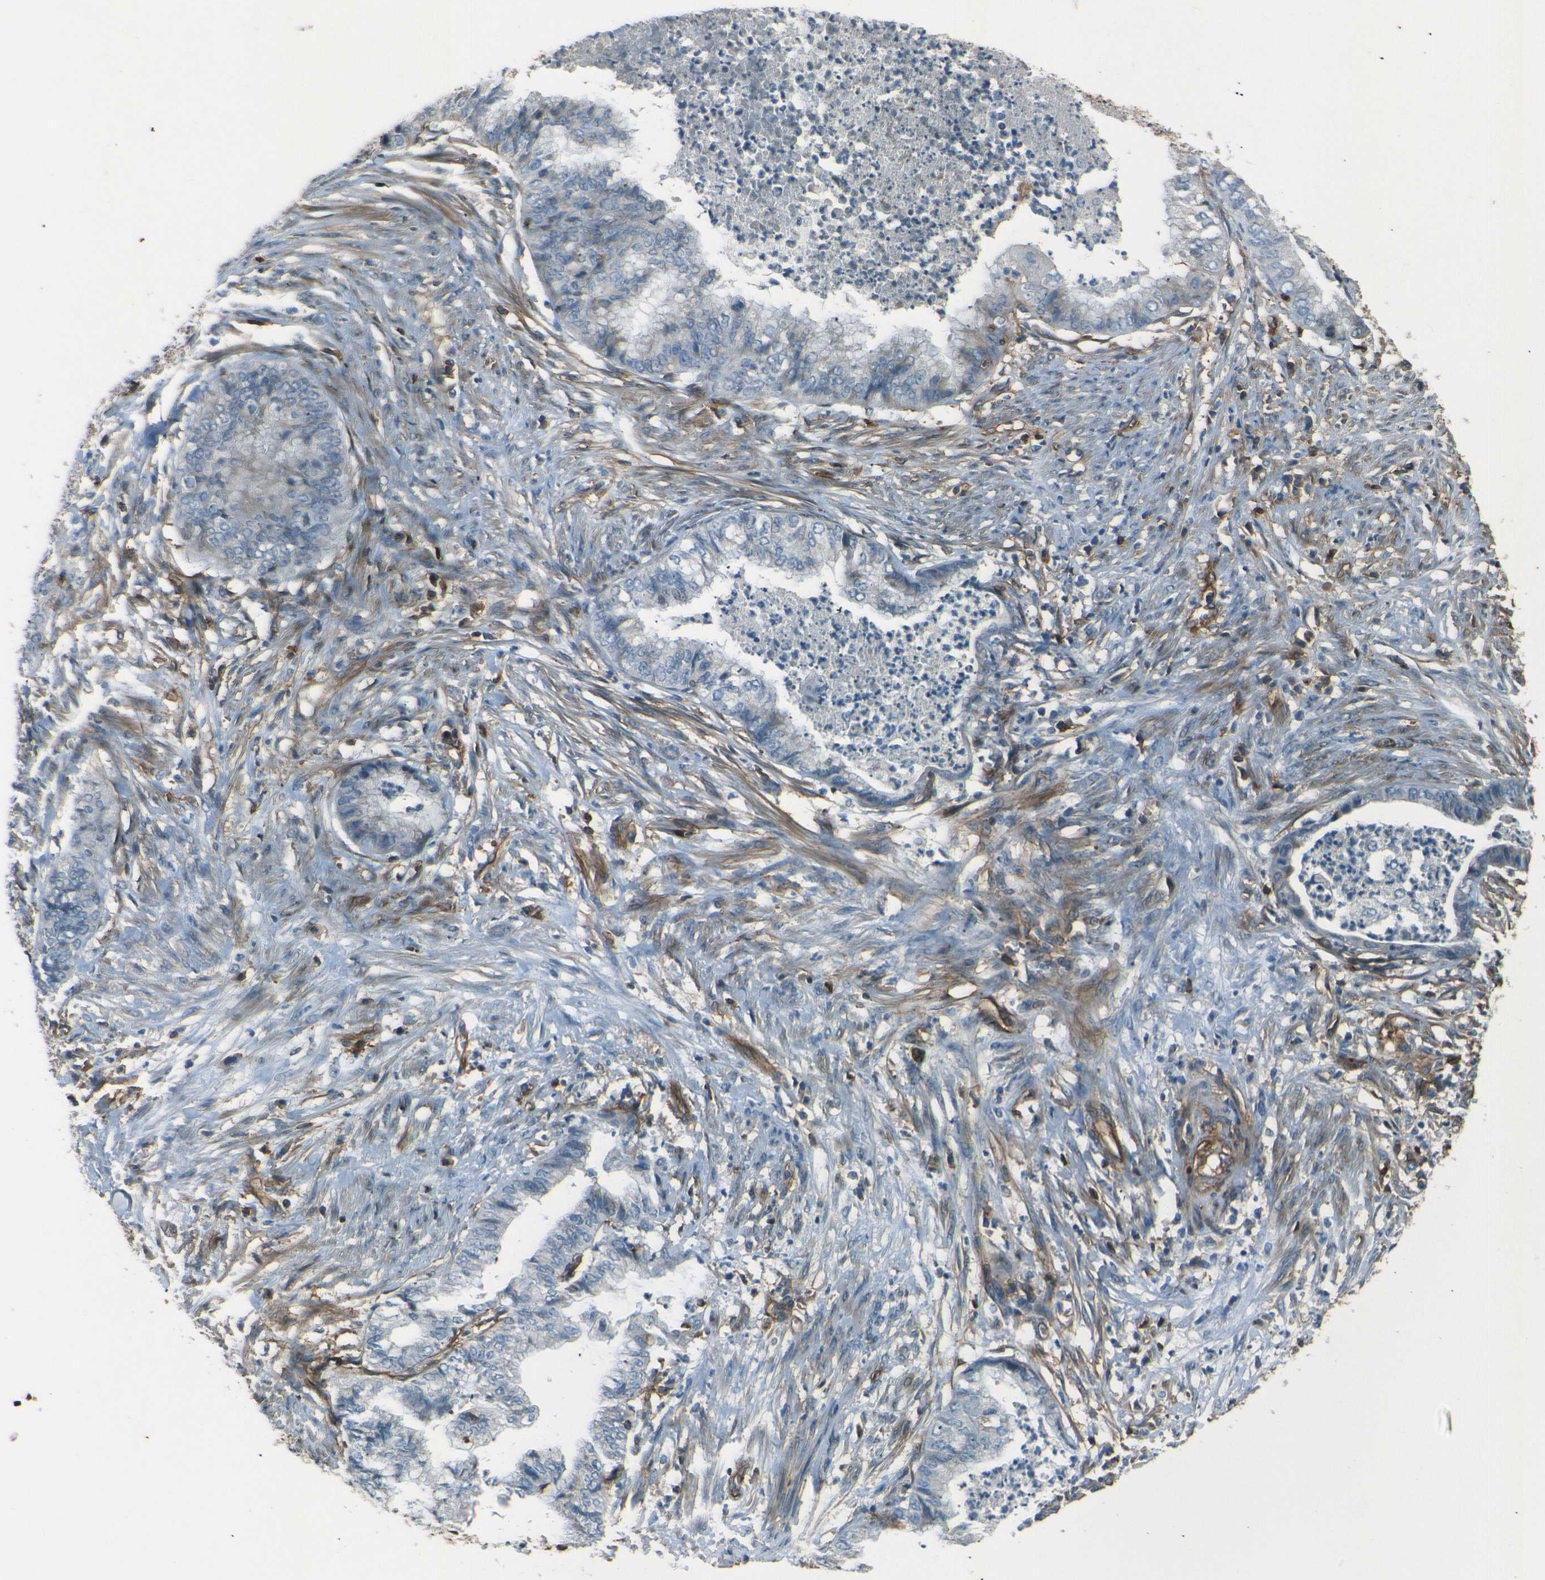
{"staining": {"intensity": "negative", "quantity": "none", "location": "none"}, "tissue": "endometrial cancer", "cell_type": "Tumor cells", "image_type": "cancer", "snomed": [{"axis": "morphology", "description": "Necrosis, NOS"}, {"axis": "morphology", "description": "Adenocarcinoma, NOS"}, {"axis": "topography", "description": "Endometrium"}], "caption": "Histopathology image shows no significant protein positivity in tumor cells of adenocarcinoma (endometrial).", "gene": "ENTPD1", "patient": {"sex": "female", "age": 79}}